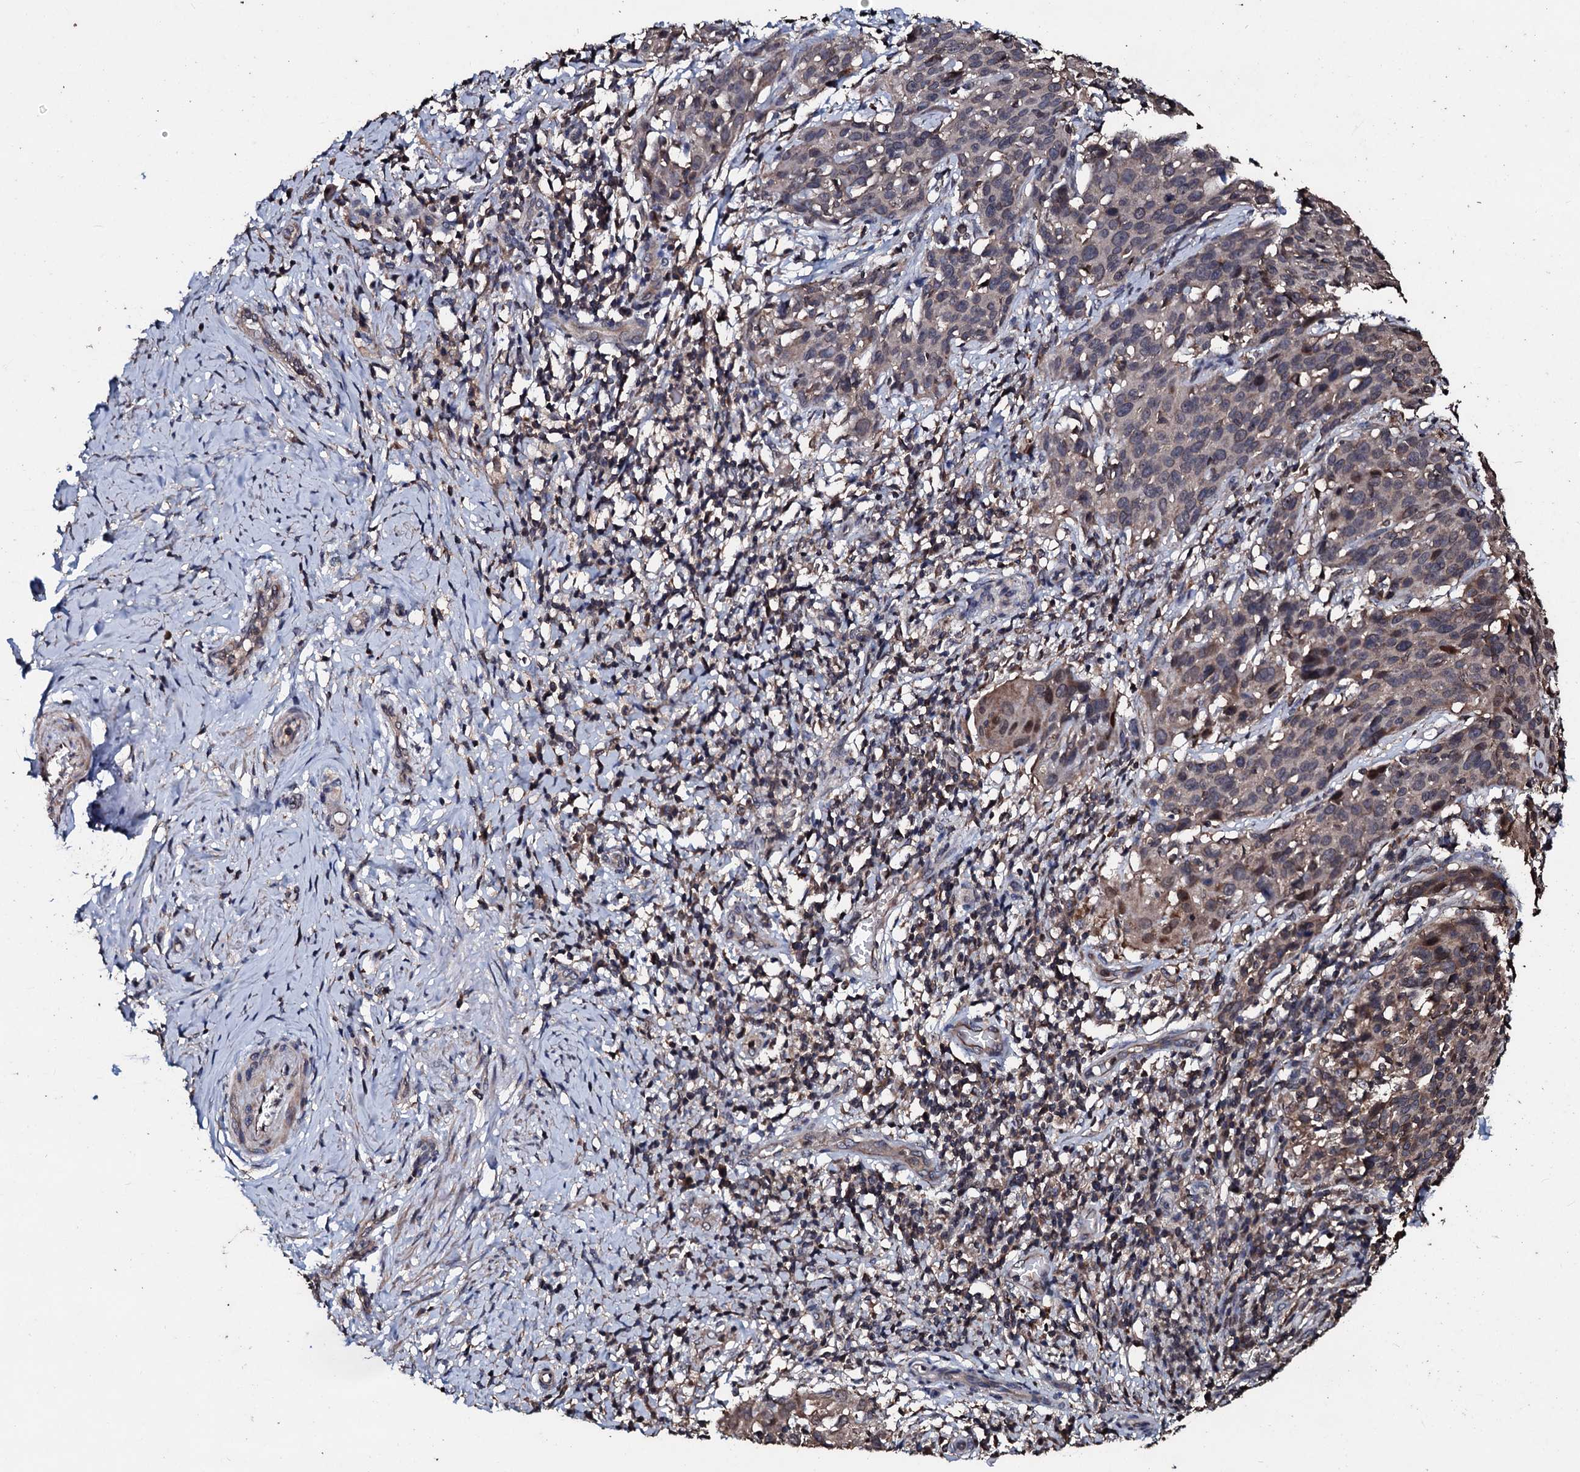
{"staining": {"intensity": "moderate", "quantity": "<25%", "location": "cytoplasmic/membranous"}, "tissue": "cervical cancer", "cell_type": "Tumor cells", "image_type": "cancer", "snomed": [{"axis": "morphology", "description": "Squamous cell carcinoma, NOS"}, {"axis": "topography", "description": "Cervix"}], "caption": "Cervical cancer stained for a protein reveals moderate cytoplasmic/membranous positivity in tumor cells.", "gene": "SDHAF2", "patient": {"sex": "female", "age": 50}}